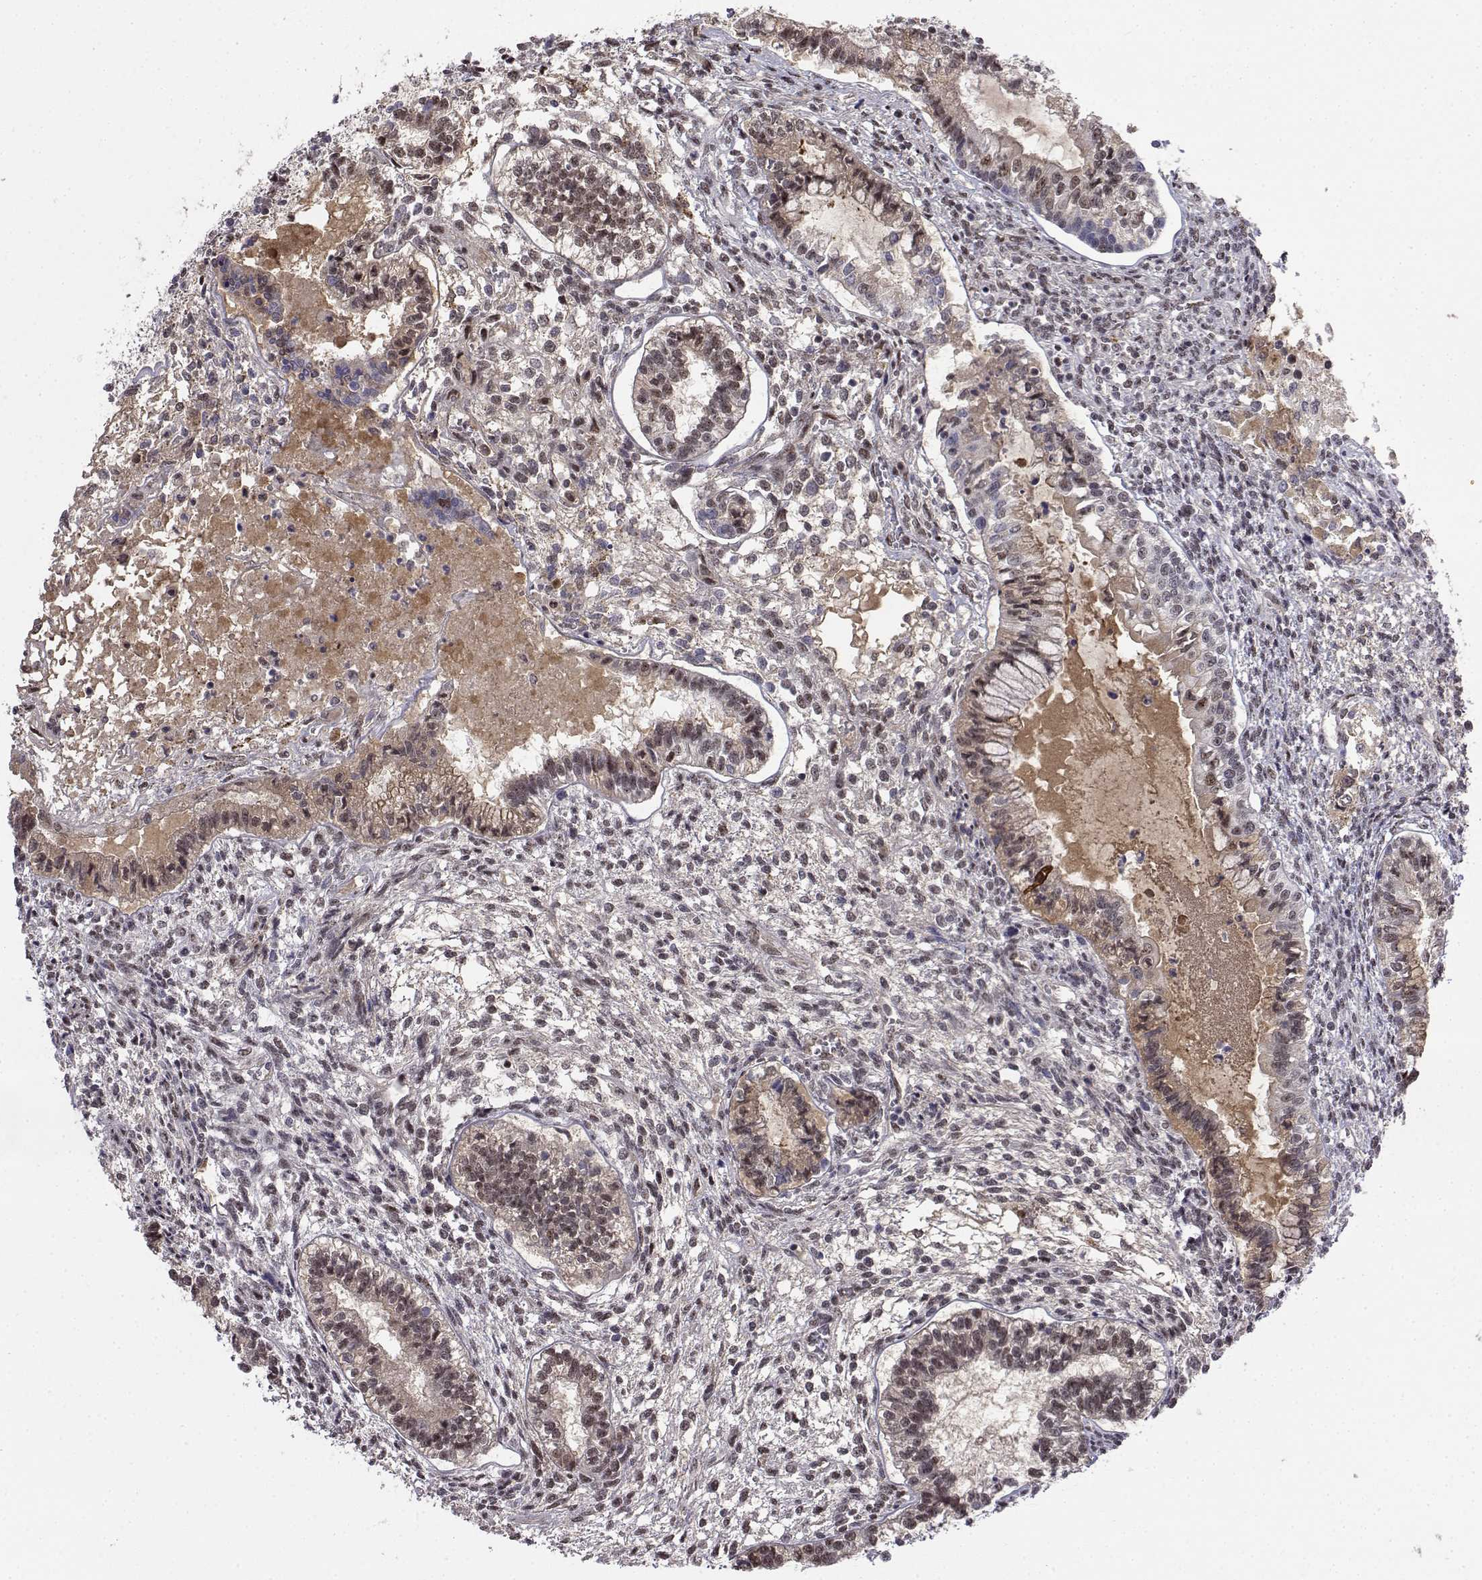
{"staining": {"intensity": "moderate", "quantity": "25%-75%", "location": "nuclear"}, "tissue": "testis cancer", "cell_type": "Tumor cells", "image_type": "cancer", "snomed": [{"axis": "morphology", "description": "Carcinoma, Embryonal, NOS"}, {"axis": "topography", "description": "Testis"}], "caption": "Immunohistochemical staining of human embryonal carcinoma (testis) demonstrates medium levels of moderate nuclear protein expression in about 25%-75% of tumor cells. The protein is shown in brown color, while the nuclei are stained blue.", "gene": "ITGA7", "patient": {"sex": "male", "age": 37}}